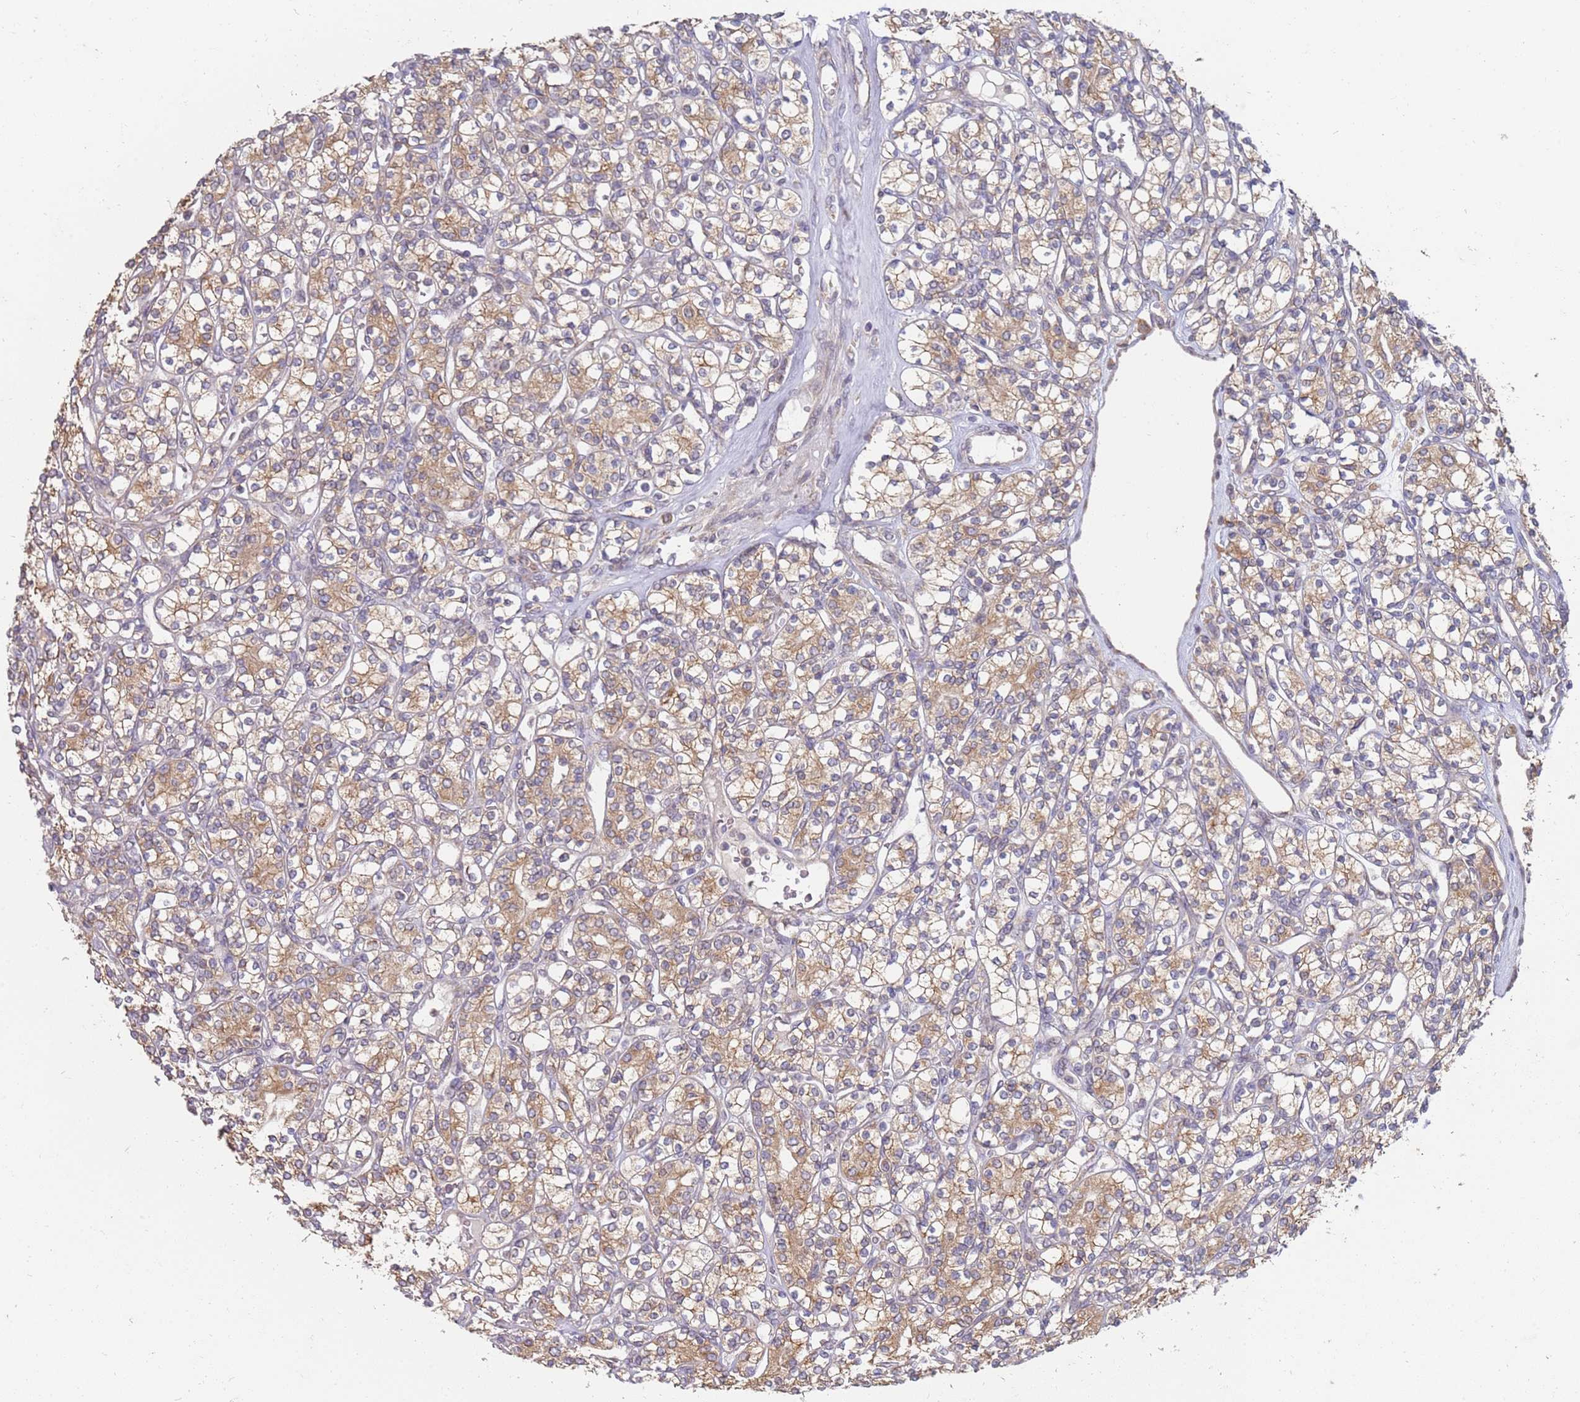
{"staining": {"intensity": "moderate", "quantity": ">75%", "location": "cytoplasmic/membranous"}, "tissue": "renal cancer", "cell_type": "Tumor cells", "image_type": "cancer", "snomed": [{"axis": "morphology", "description": "Adenocarcinoma, NOS"}, {"axis": "topography", "description": "Kidney"}], "caption": "A medium amount of moderate cytoplasmic/membranous expression is present in about >75% of tumor cells in adenocarcinoma (renal) tissue.", "gene": "VRK2", "patient": {"sex": "male", "age": 77}}